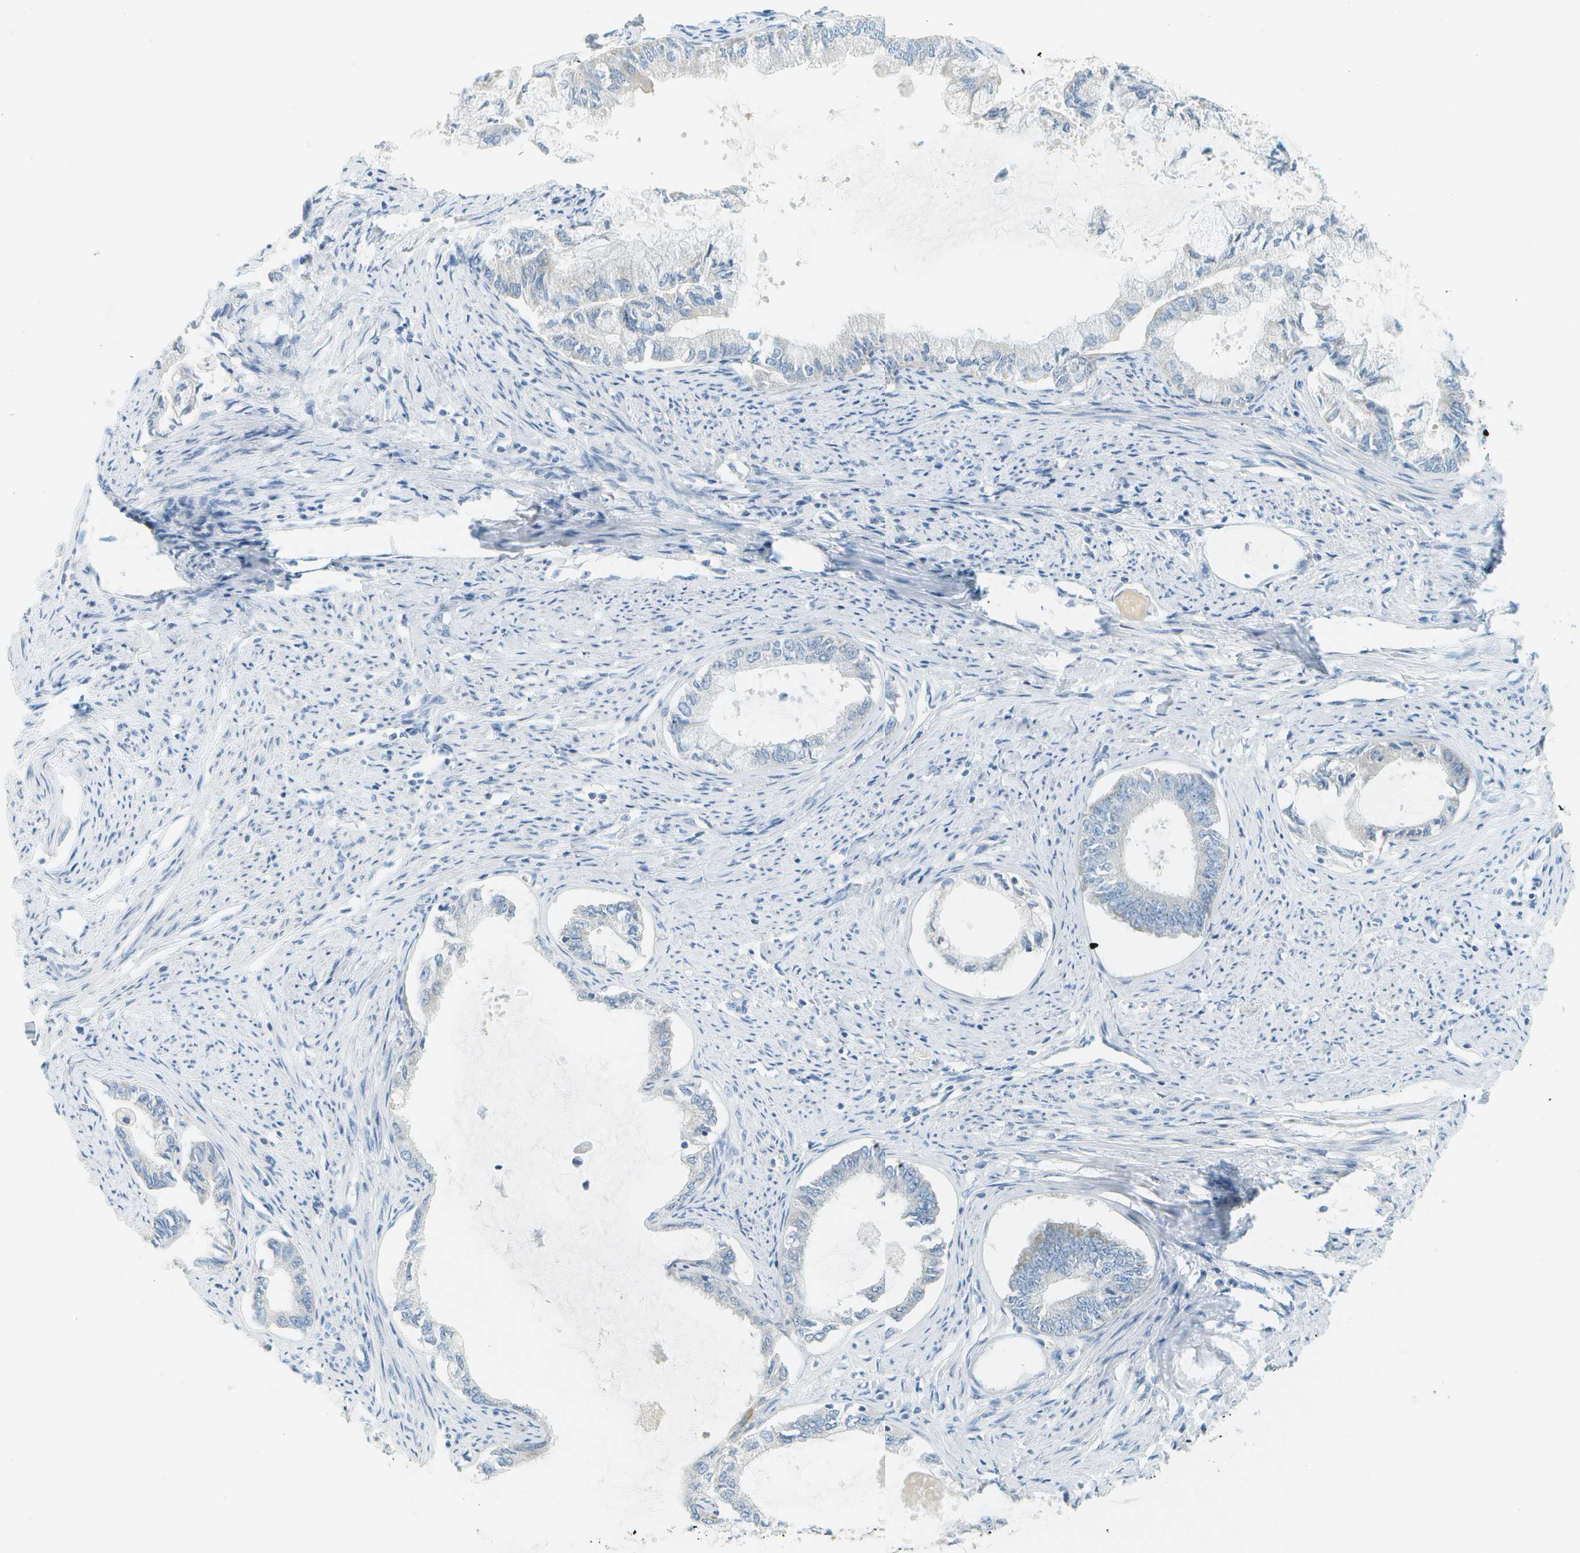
{"staining": {"intensity": "negative", "quantity": "none", "location": "none"}, "tissue": "endometrial cancer", "cell_type": "Tumor cells", "image_type": "cancer", "snomed": [{"axis": "morphology", "description": "Adenocarcinoma, NOS"}, {"axis": "topography", "description": "Endometrium"}], "caption": "Immunohistochemical staining of human endometrial cancer reveals no significant staining in tumor cells. Brightfield microscopy of immunohistochemistry stained with DAB (3,3'-diaminobenzidine) (brown) and hematoxylin (blue), captured at high magnification.", "gene": "SMYD5", "patient": {"sex": "female", "age": 86}}